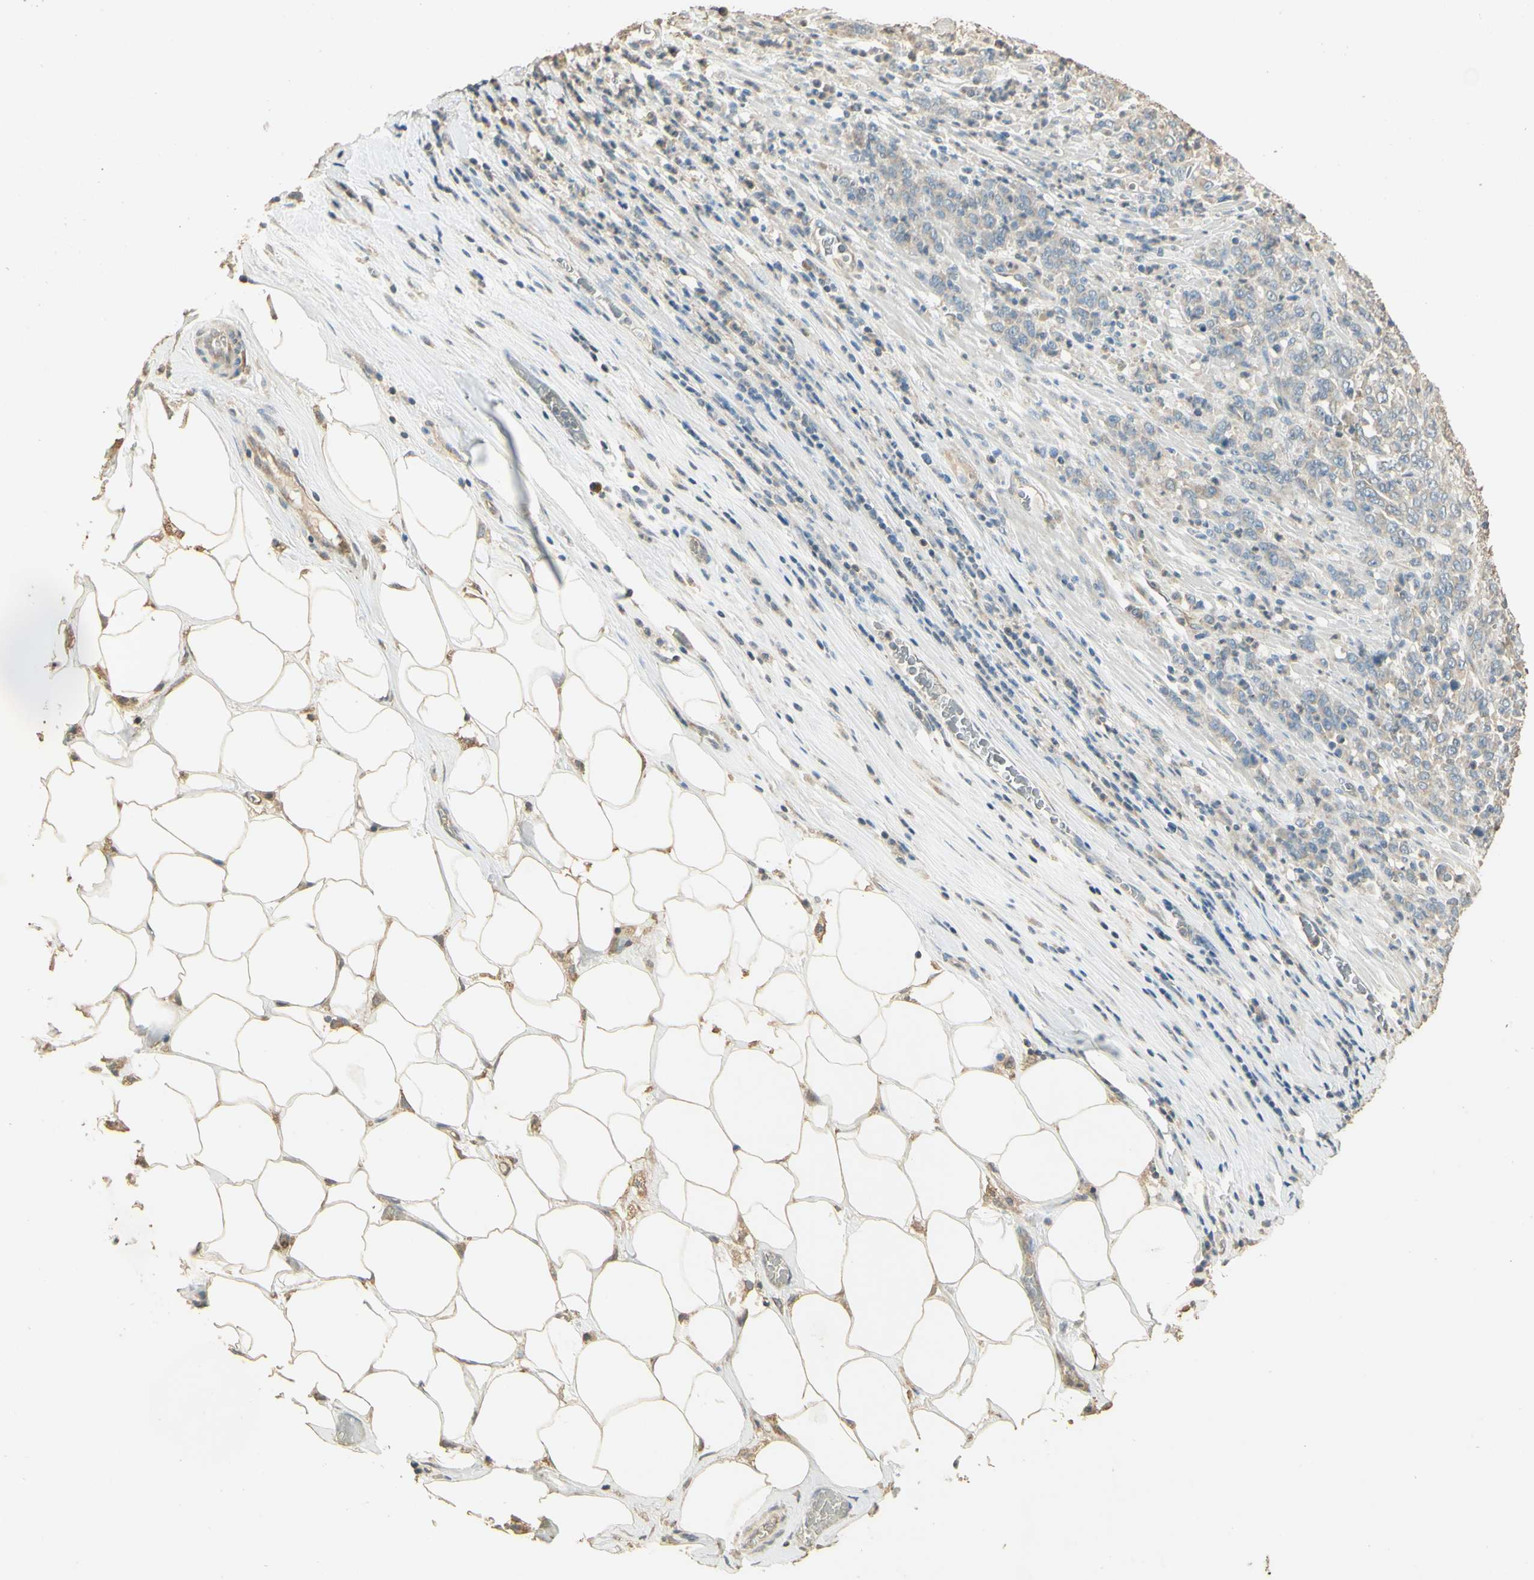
{"staining": {"intensity": "negative", "quantity": "none", "location": "none"}, "tissue": "stomach cancer", "cell_type": "Tumor cells", "image_type": "cancer", "snomed": [{"axis": "morphology", "description": "Adenocarcinoma, NOS"}, {"axis": "topography", "description": "Stomach, lower"}], "caption": "Immunohistochemistry (IHC) photomicrograph of neoplastic tissue: human adenocarcinoma (stomach) stained with DAB (3,3'-diaminobenzidine) displays no significant protein staining in tumor cells.", "gene": "UXS1", "patient": {"sex": "female", "age": 71}}